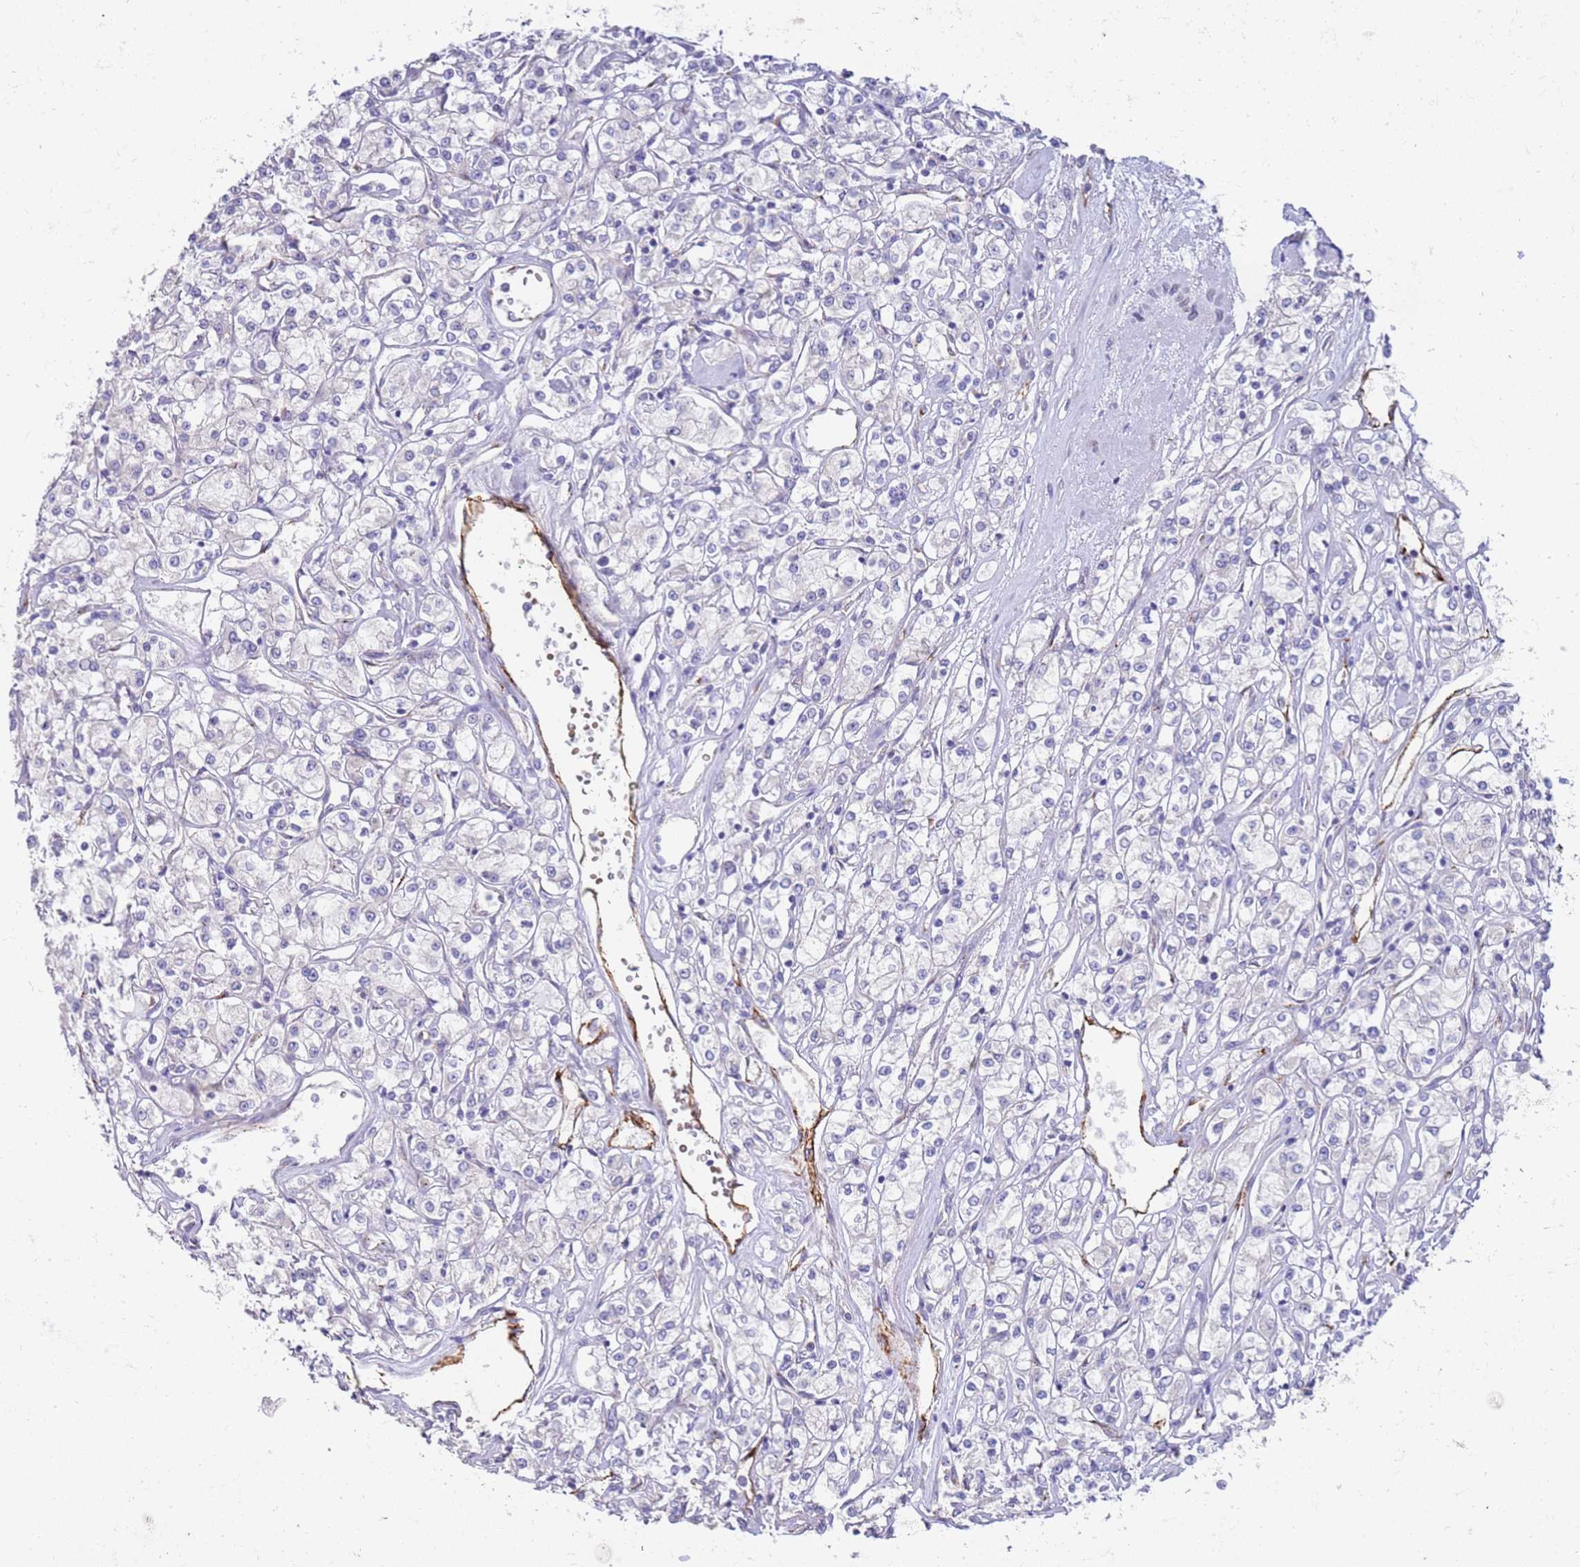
{"staining": {"intensity": "negative", "quantity": "none", "location": "none"}, "tissue": "renal cancer", "cell_type": "Tumor cells", "image_type": "cancer", "snomed": [{"axis": "morphology", "description": "Adenocarcinoma, NOS"}, {"axis": "topography", "description": "Kidney"}], "caption": "This photomicrograph is of renal adenocarcinoma stained with immunohistochemistry to label a protein in brown with the nuclei are counter-stained blue. There is no staining in tumor cells. Brightfield microscopy of IHC stained with DAB (brown) and hematoxylin (blue), captured at high magnification.", "gene": "NMUR2", "patient": {"sex": "female", "age": 59}}